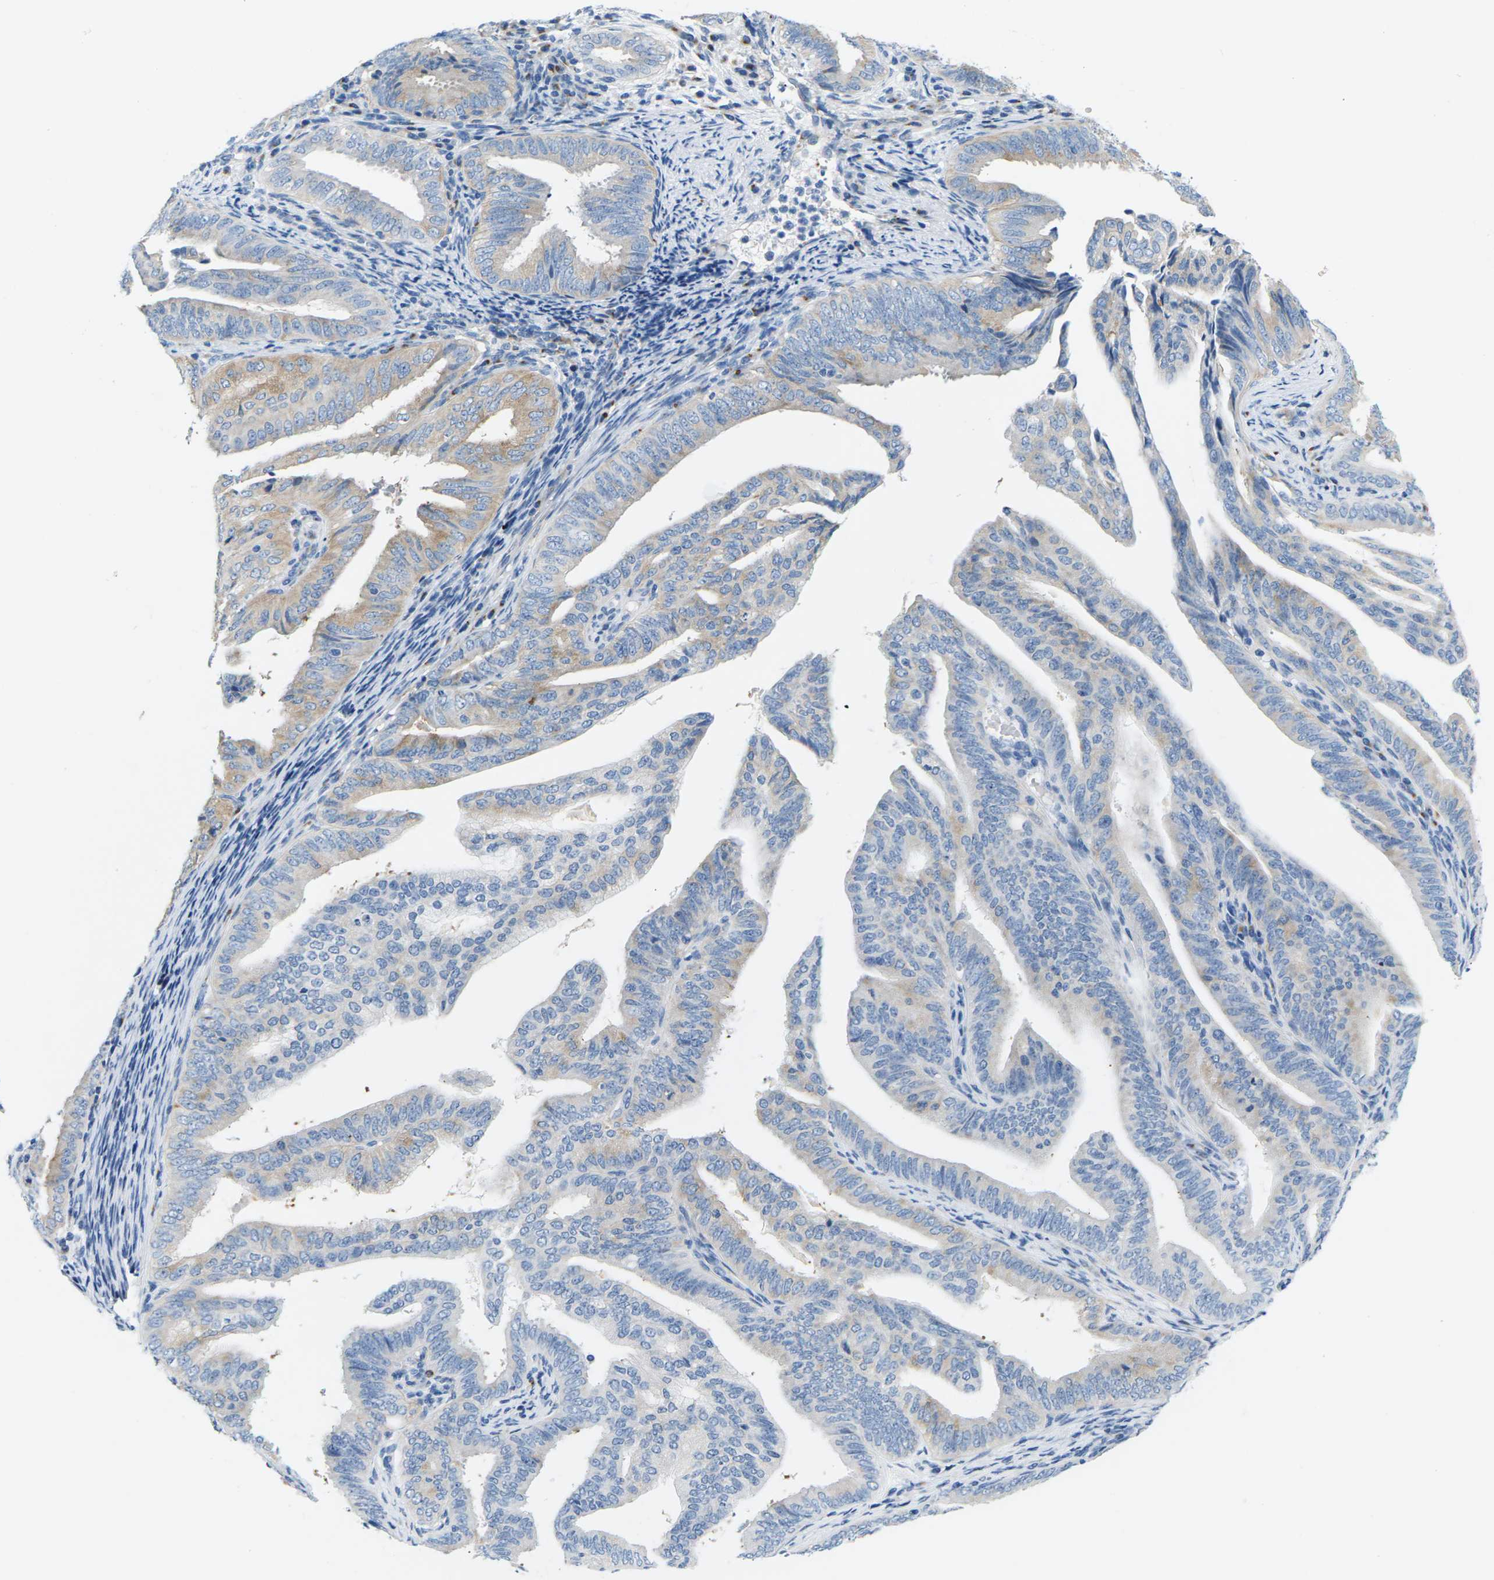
{"staining": {"intensity": "weak", "quantity": "25%-75%", "location": "cytoplasmic/membranous"}, "tissue": "endometrial cancer", "cell_type": "Tumor cells", "image_type": "cancer", "snomed": [{"axis": "morphology", "description": "Adenocarcinoma, NOS"}, {"axis": "topography", "description": "Endometrium"}], "caption": "A high-resolution micrograph shows immunohistochemistry staining of endometrial cancer, which exhibits weak cytoplasmic/membranous expression in about 25%-75% of tumor cells.", "gene": "SYNGR2", "patient": {"sex": "female", "age": 58}}